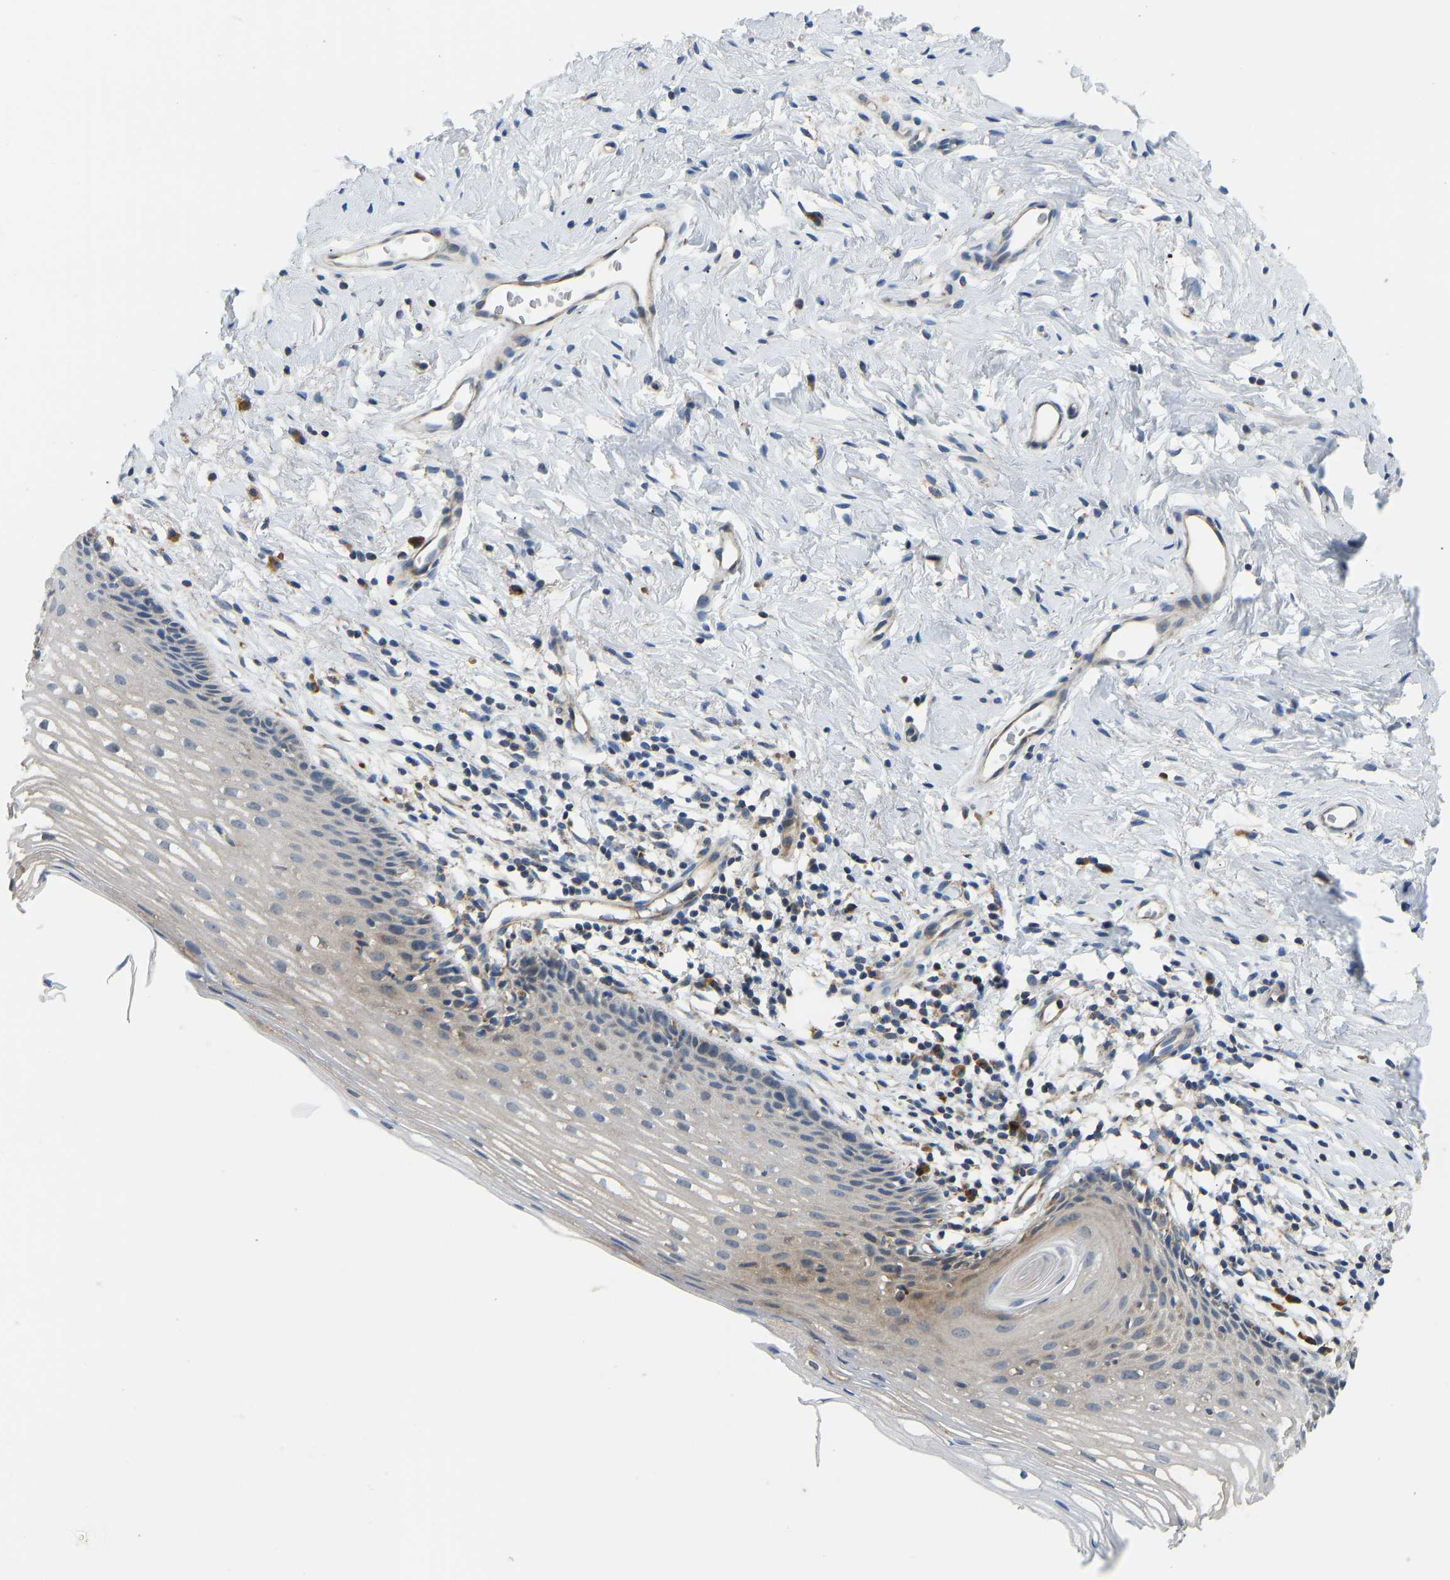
{"staining": {"intensity": "moderate", "quantity": ">75%", "location": "cytoplasmic/membranous"}, "tissue": "cervix", "cell_type": "Glandular cells", "image_type": "normal", "snomed": [{"axis": "morphology", "description": "Normal tissue, NOS"}, {"axis": "topography", "description": "Cervix"}], "caption": "Glandular cells show moderate cytoplasmic/membranous positivity in about >75% of cells in unremarkable cervix. Nuclei are stained in blue.", "gene": "RBP1", "patient": {"sex": "female", "age": 77}}